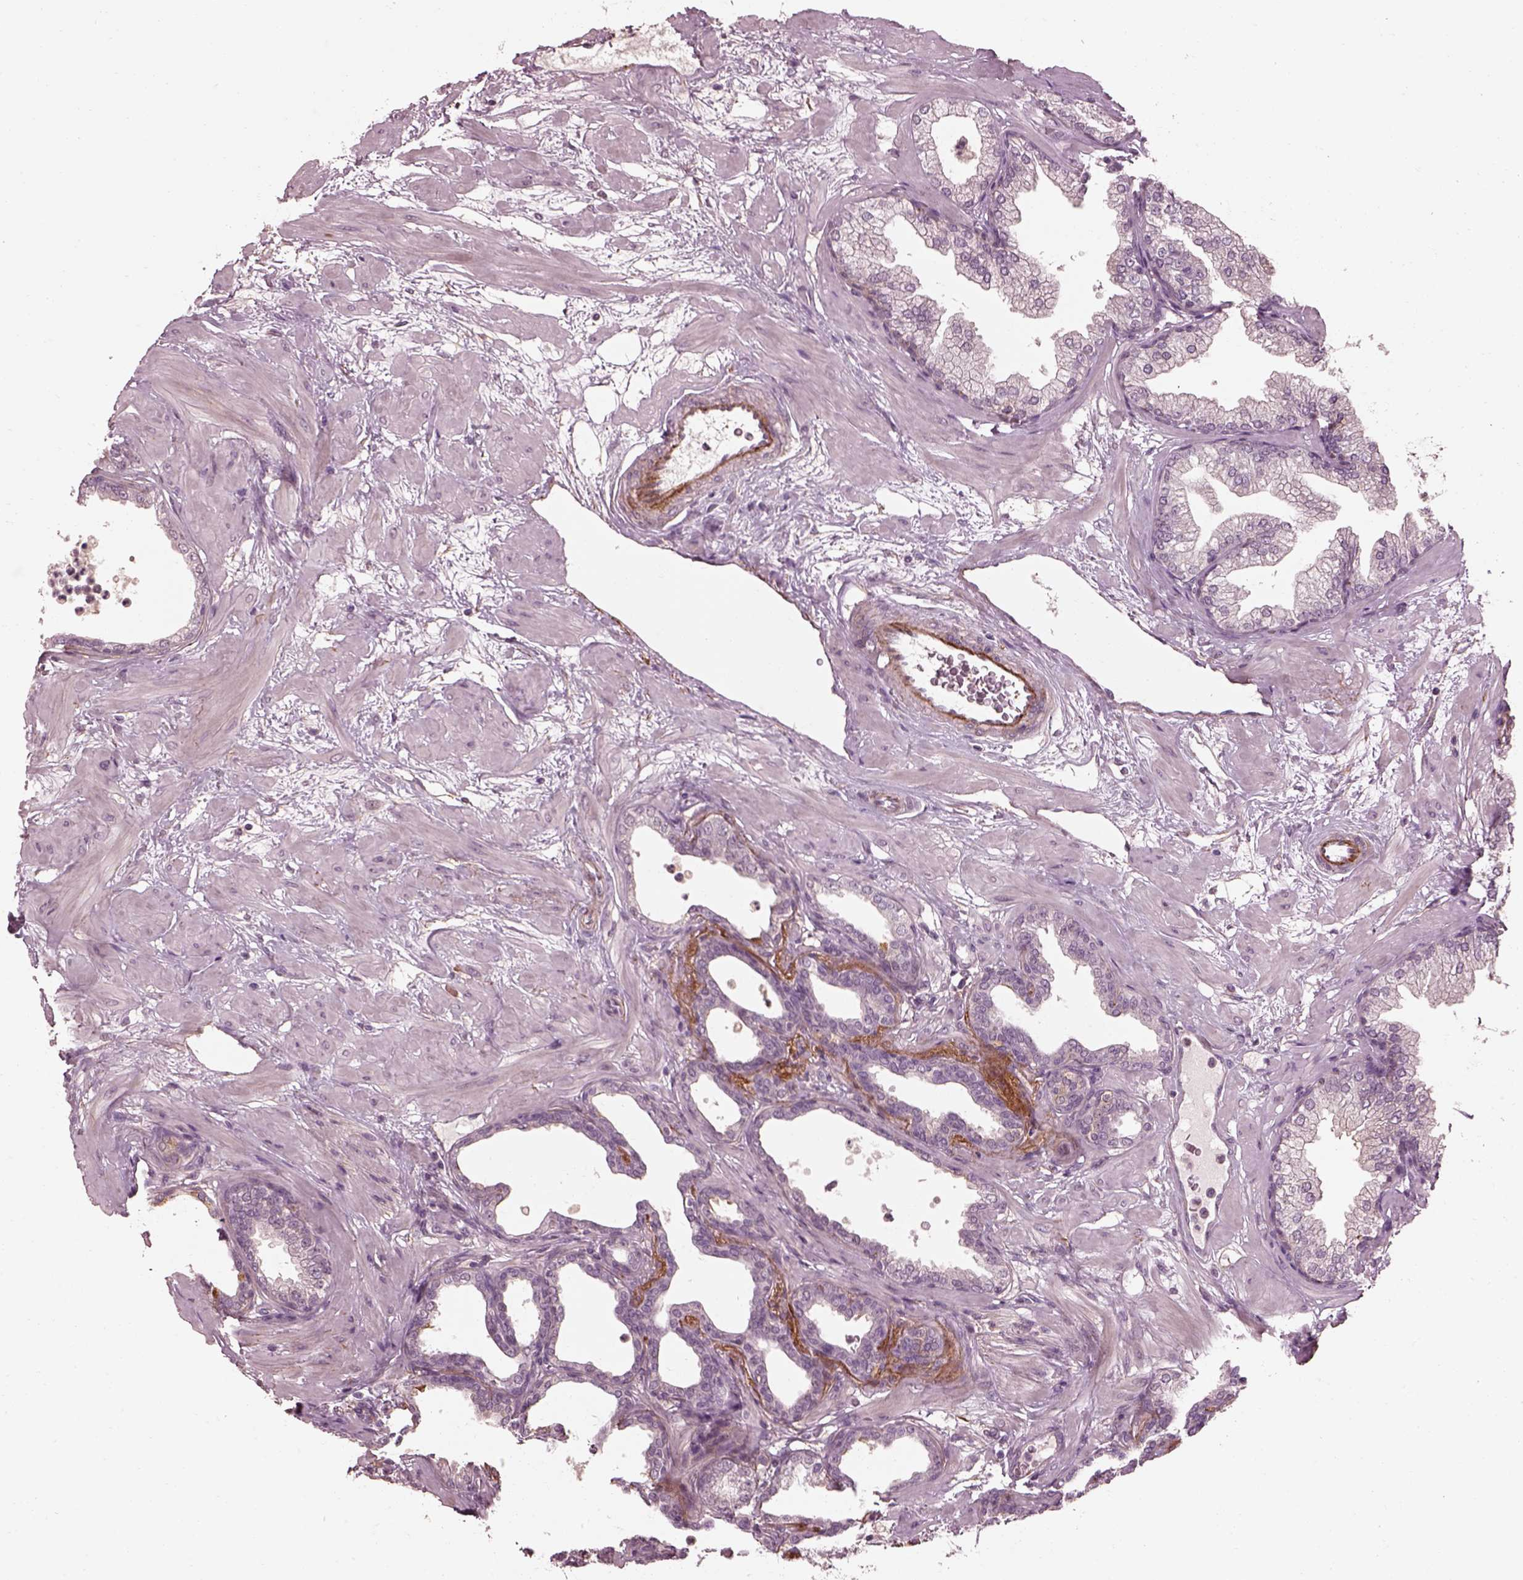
{"staining": {"intensity": "negative", "quantity": "none", "location": "none"}, "tissue": "prostate", "cell_type": "Glandular cells", "image_type": "normal", "snomed": [{"axis": "morphology", "description": "Normal tissue, NOS"}, {"axis": "topography", "description": "Prostate"}], "caption": "This photomicrograph is of unremarkable prostate stained with immunohistochemistry to label a protein in brown with the nuclei are counter-stained blue. There is no positivity in glandular cells.", "gene": "EFEMP1", "patient": {"sex": "male", "age": 37}}